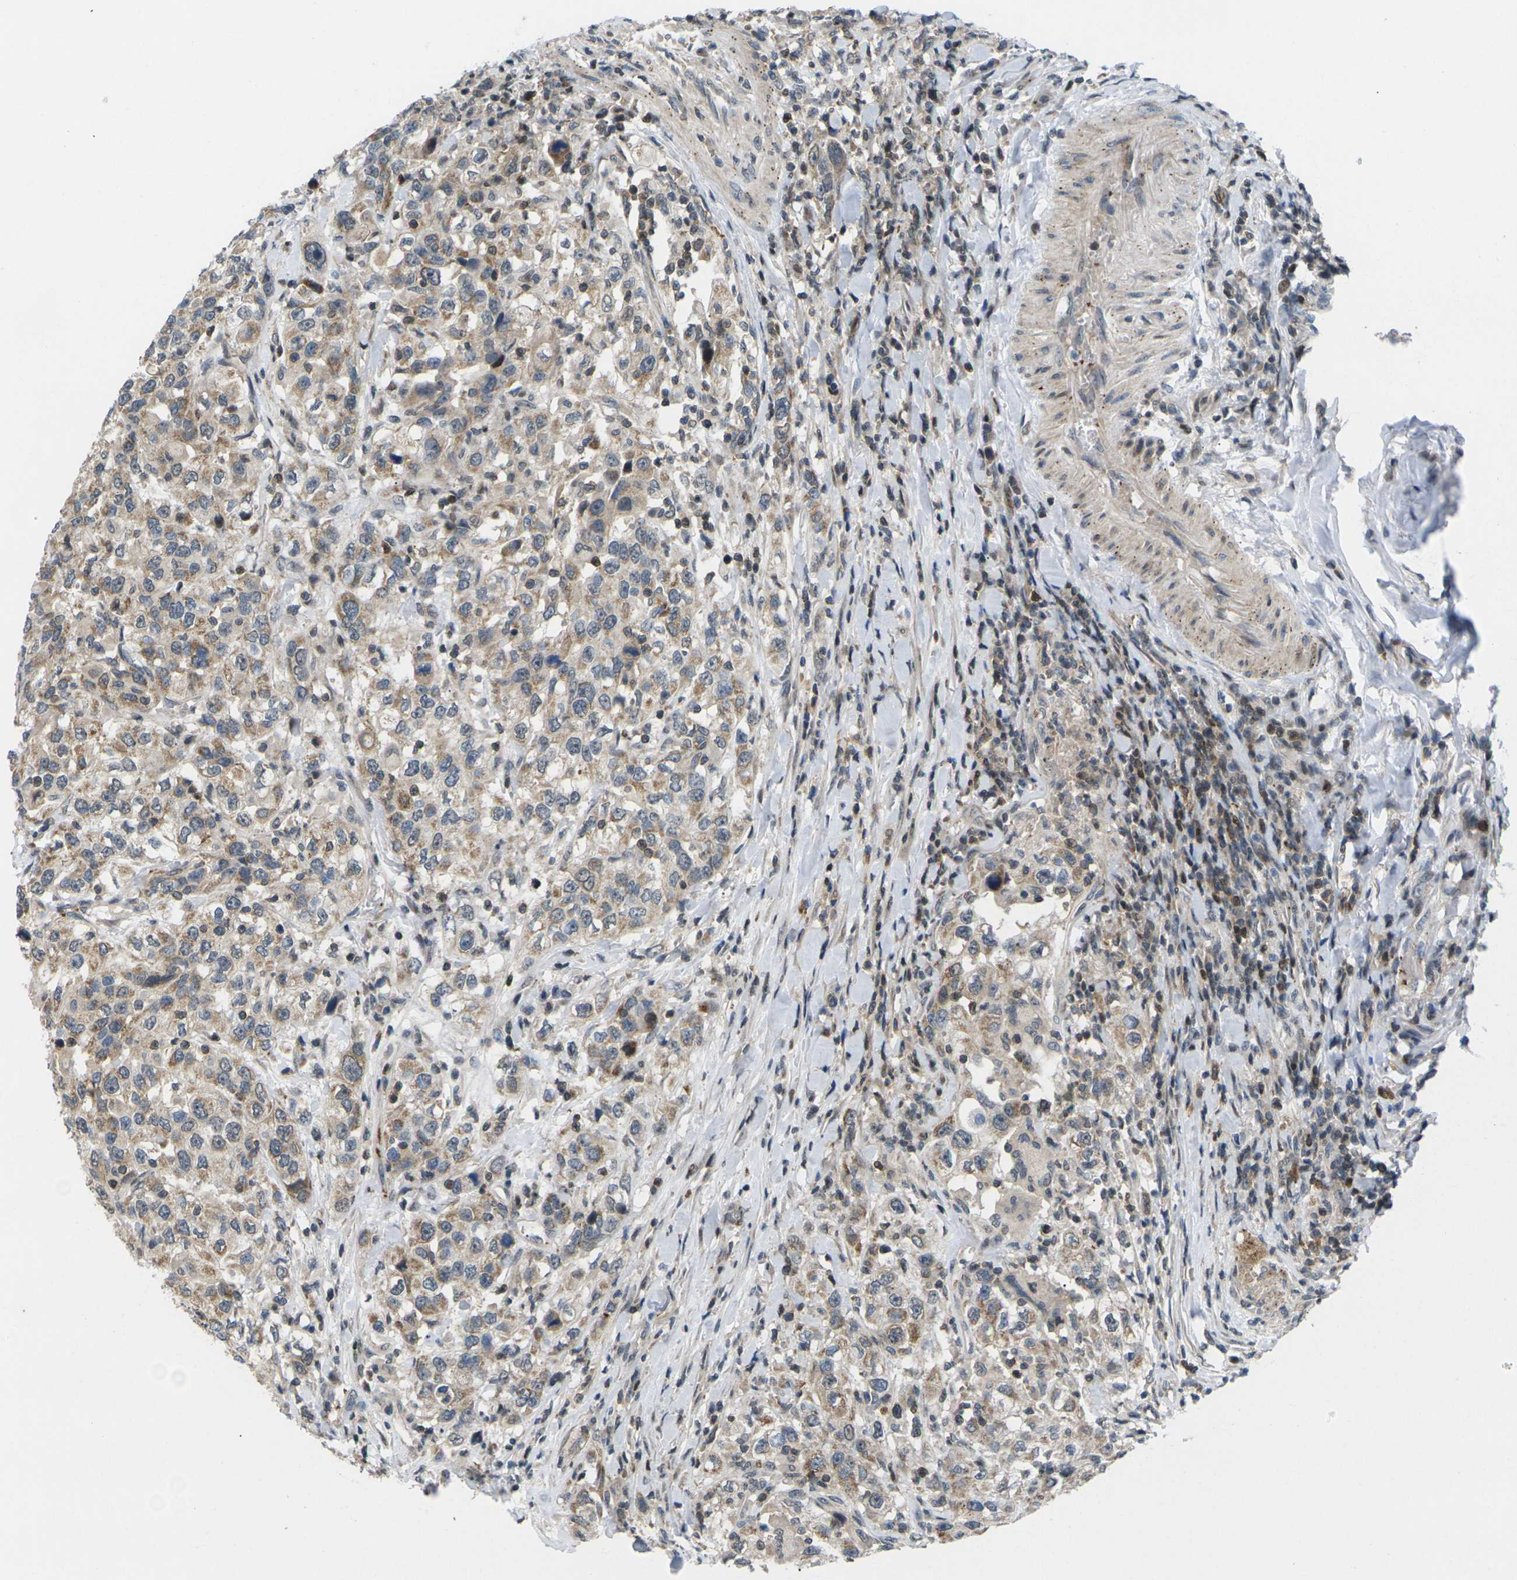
{"staining": {"intensity": "moderate", "quantity": "25%-75%", "location": "cytoplasmic/membranous"}, "tissue": "urothelial cancer", "cell_type": "Tumor cells", "image_type": "cancer", "snomed": [{"axis": "morphology", "description": "Urothelial carcinoma, High grade"}, {"axis": "topography", "description": "Urinary bladder"}], "caption": "High-grade urothelial carcinoma stained with DAB (3,3'-diaminobenzidine) immunohistochemistry (IHC) displays medium levels of moderate cytoplasmic/membranous staining in about 25%-75% of tumor cells. (DAB = brown stain, brightfield microscopy at high magnification).", "gene": "RPS6KA3", "patient": {"sex": "female", "age": 80}}